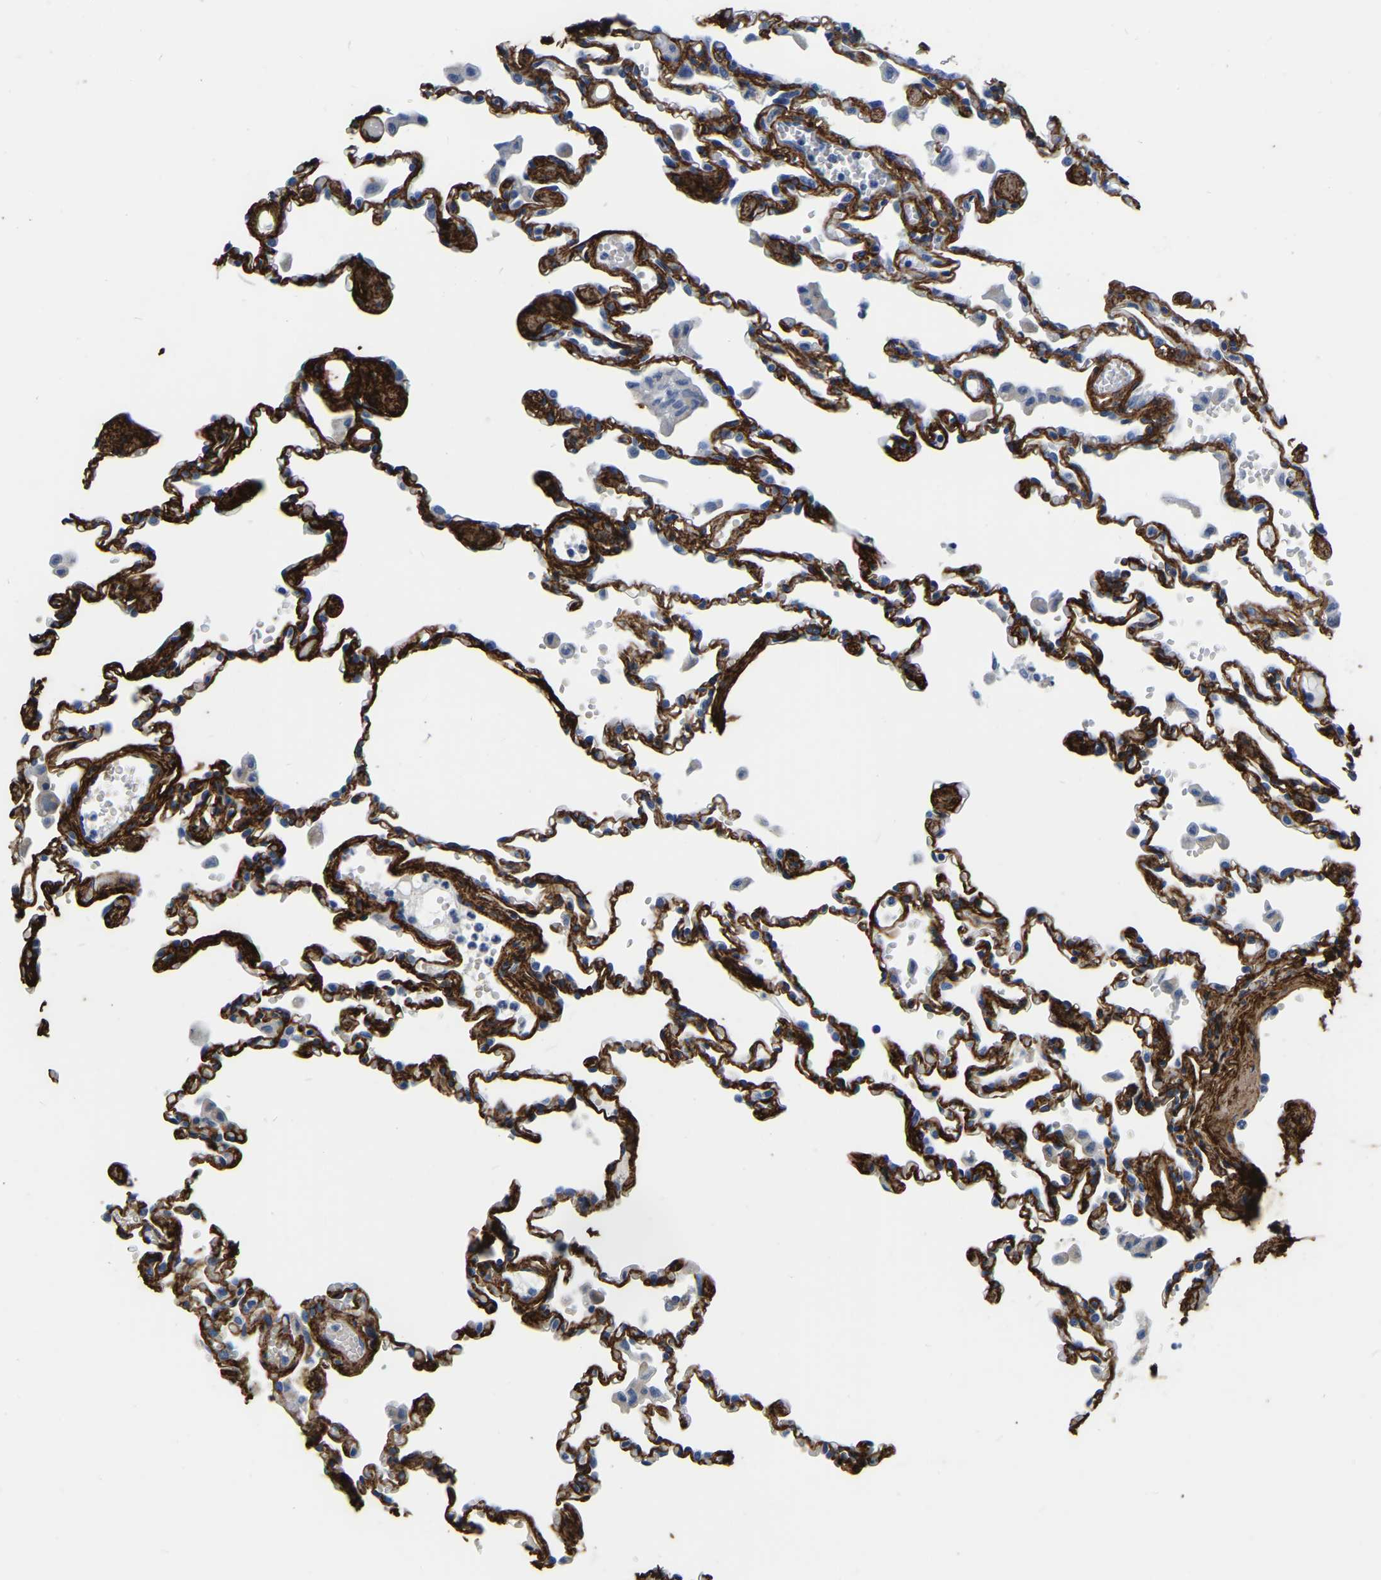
{"staining": {"intensity": "negative", "quantity": "none", "location": "none"}, "tissue": "lung", "cell_type": "Alveolar cells", "image_type": "normal", "snomed": [{"axis": "morphology", "description": "Normal tissue, NOS"}, {"axis": "topography", "description": "Bronchus"}, {"axis": "topography", "description": "Lung"}], "caption": "Immunohistochemistry (IHC) histopathology image of unremarkable human lung stained for a protein (brown), which exhibits no positivity in alveolar cells.", "gene": "COL6A1", "patient": {"sex": "female", "age": 49}}